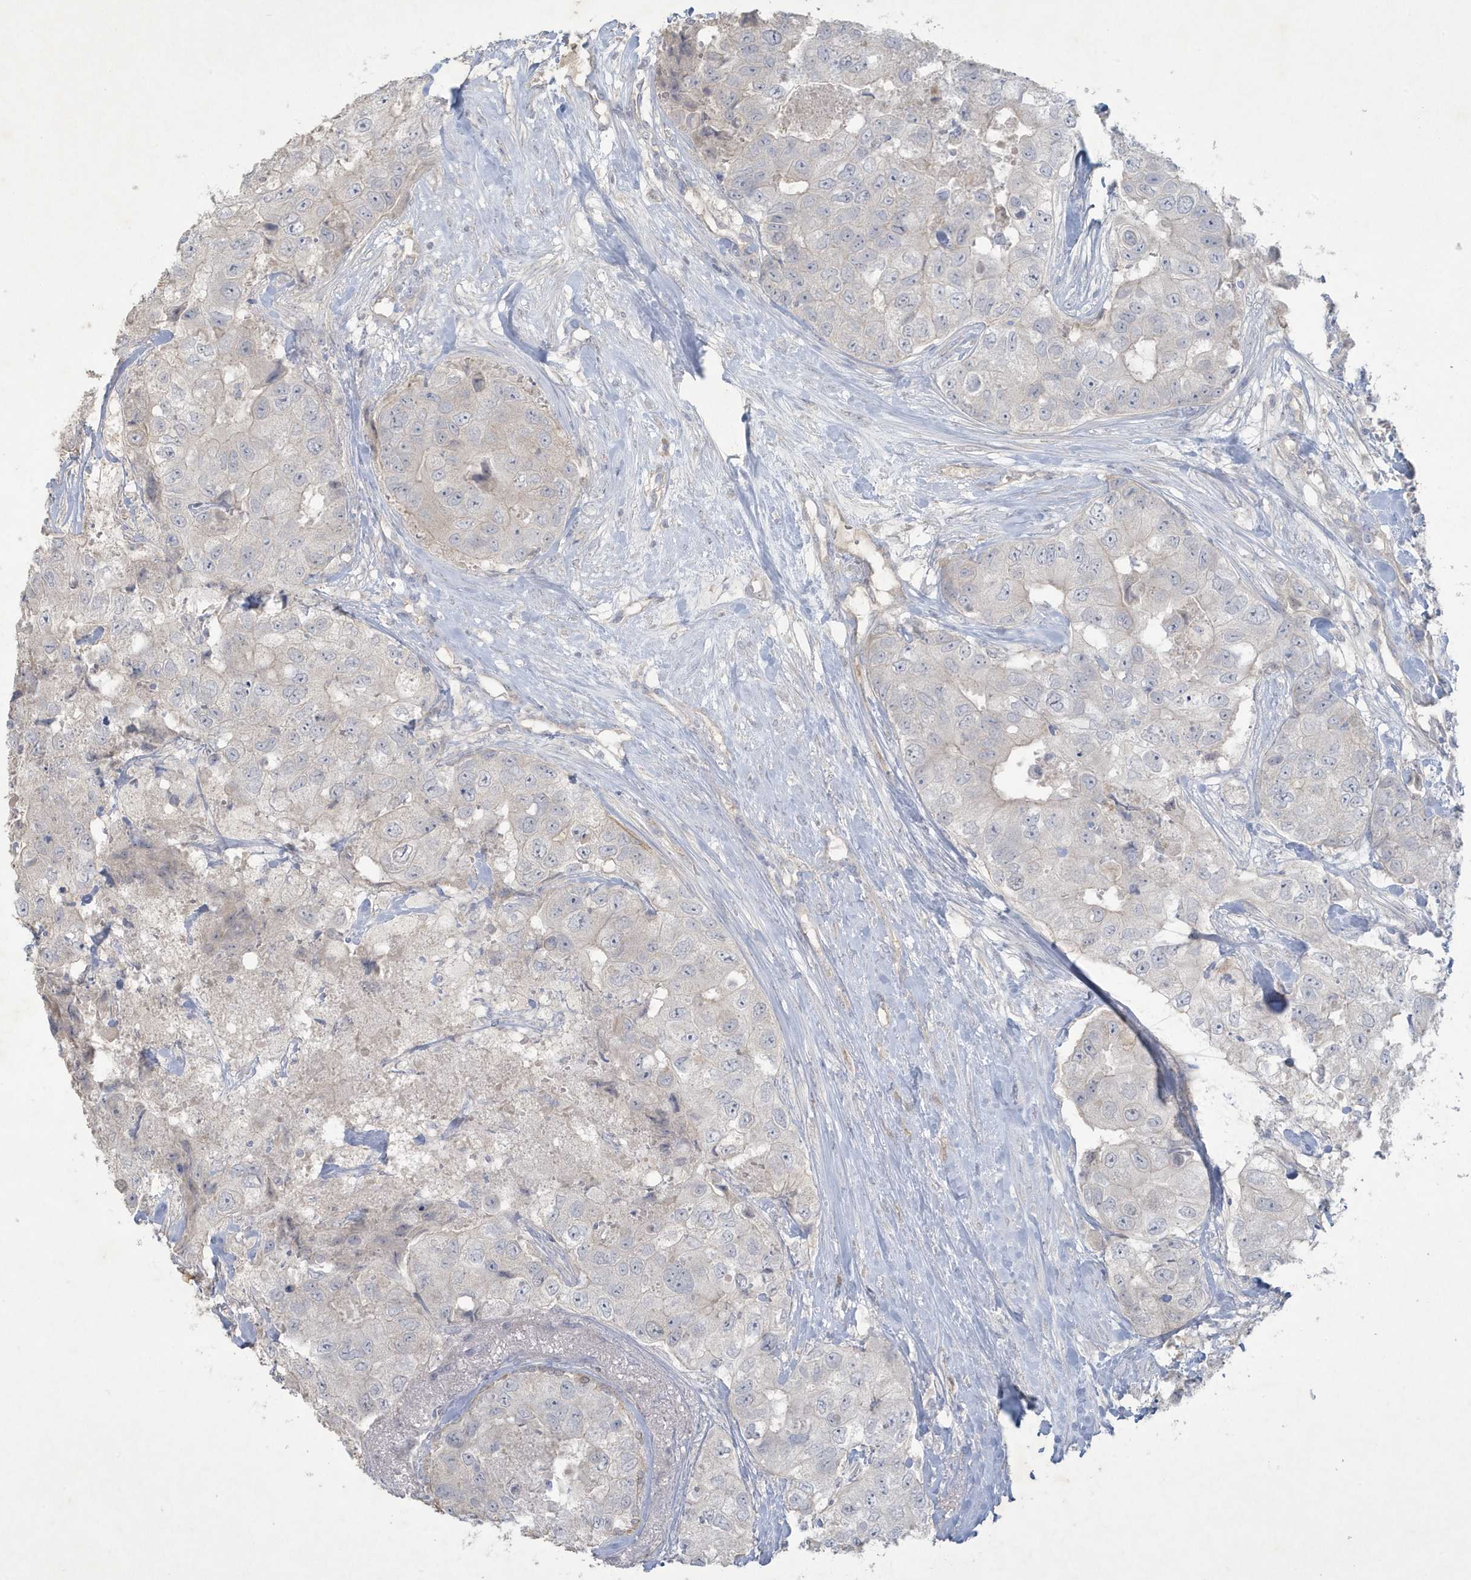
{"staining": {"intensity": "negative", "quantity": "none", "location": "none"}, "tissue": "breast cancer", "cell_type": "Tumor cells", "image_type": "cancer", "snomed": [{"axis": "morphology", "description": "Duct carcinoma"}, {"axis": "topography", "description": "Breast"}], "caption": "IHC of breast invasive ductal carcinoma reveals no positivity in tumor cells.", "gene": "CCDC24", "patient": {"sex": "female", "age": 62}}